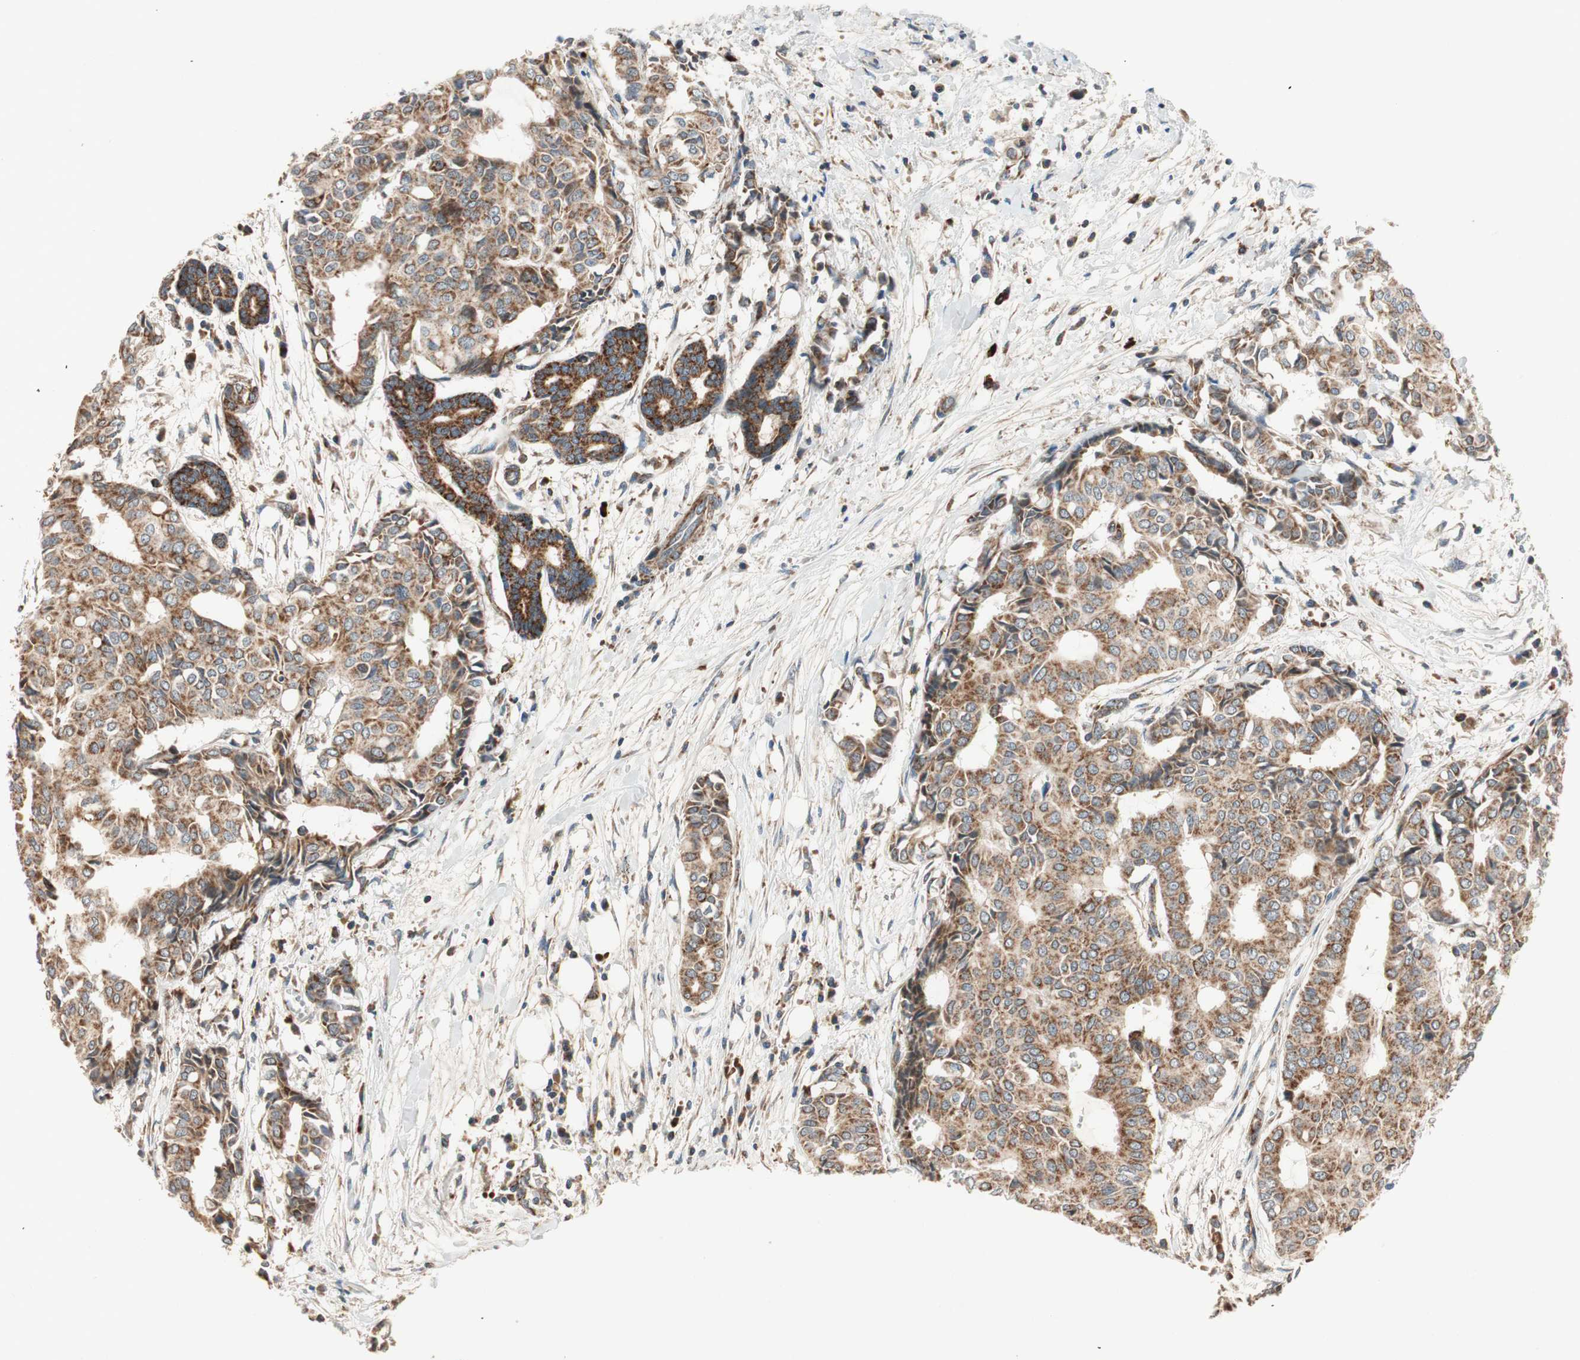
{"staining": {"intensity": "strong", "quantity": ">75%", "location": "cytoplasmic/membranous"}, "tissue": "head and neck cancer", "cell_type": "Tumor cells", "image_type": "cancer", "snomed": [{"axis": "morphology", "description": "Adenocarcinoma, NOS"}, {"axis": "topography", "description": "Salivary gland"}, {"axis": "topography", "description": "Head-Neck"}], "caption": "An image showing strong cytoplasmic/membranous positivity in approximately >75% of tumor cells in head and neck adenocarcinoma, as visualized by brown immunohistochemical staining.", "gene": "AKAP1", "patient": {"sex": "female", "age": 59}}